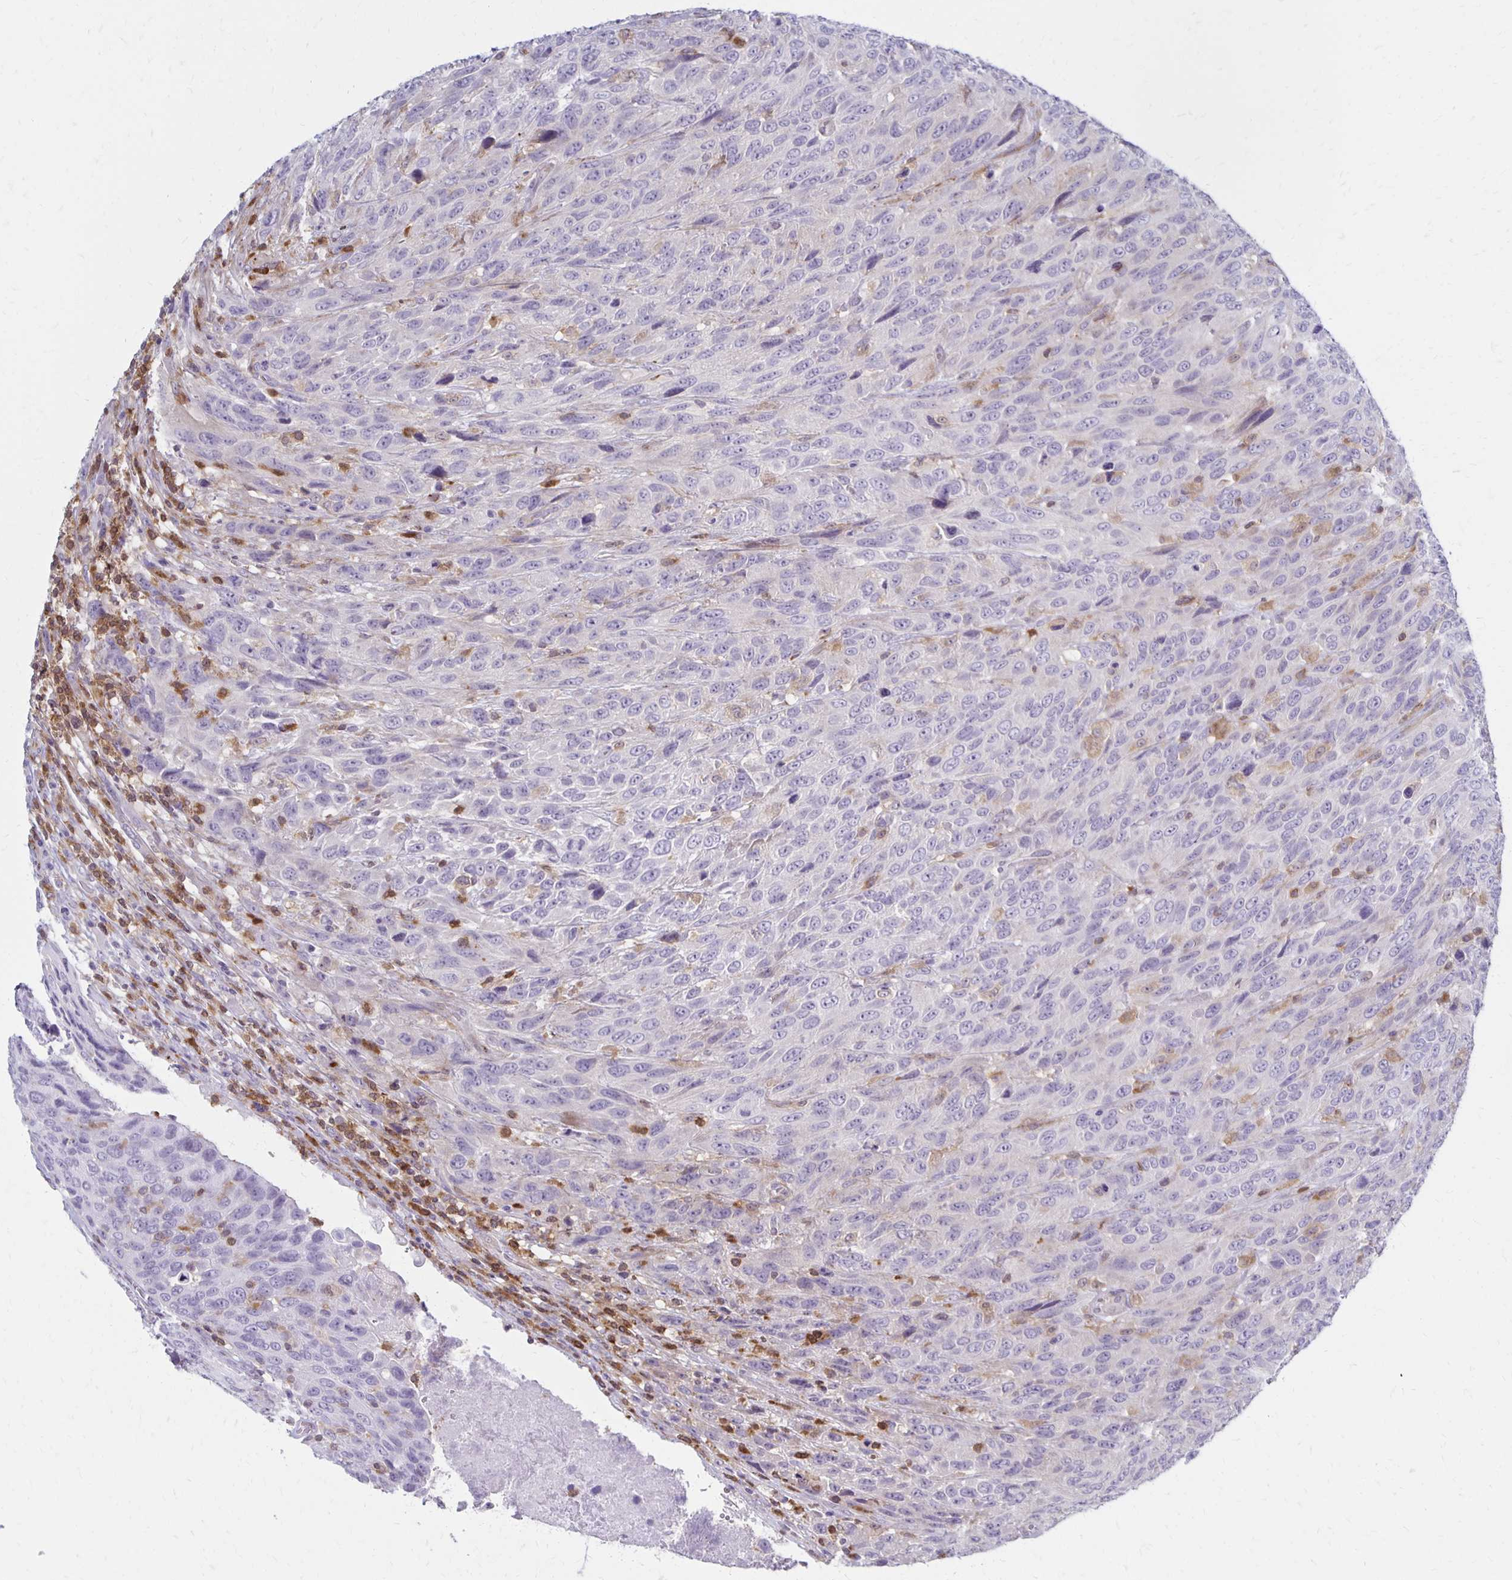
{"staining": {"intensity": "moderate", "quantity": "<25%", "location": "cytoplasmic/membranous"}, "tissue": "urothelial cancer", "cell_type": "Tumor cells", "image_type": "cancer", "snomed": [{"axis": "morphology", "description": "Urothelial carcinoma, High grade"}, {"axis": "topography", "description": "Urinary bladder"}], "caption": "Immunohistochemical staining of urothelial cancer exhibits low levels of moderate cytoplasmic/membranous protein positivity in approximately <25% of tumor cells.", "gene": "CCL21", "patient": {"sex": "female", "age": 70}}